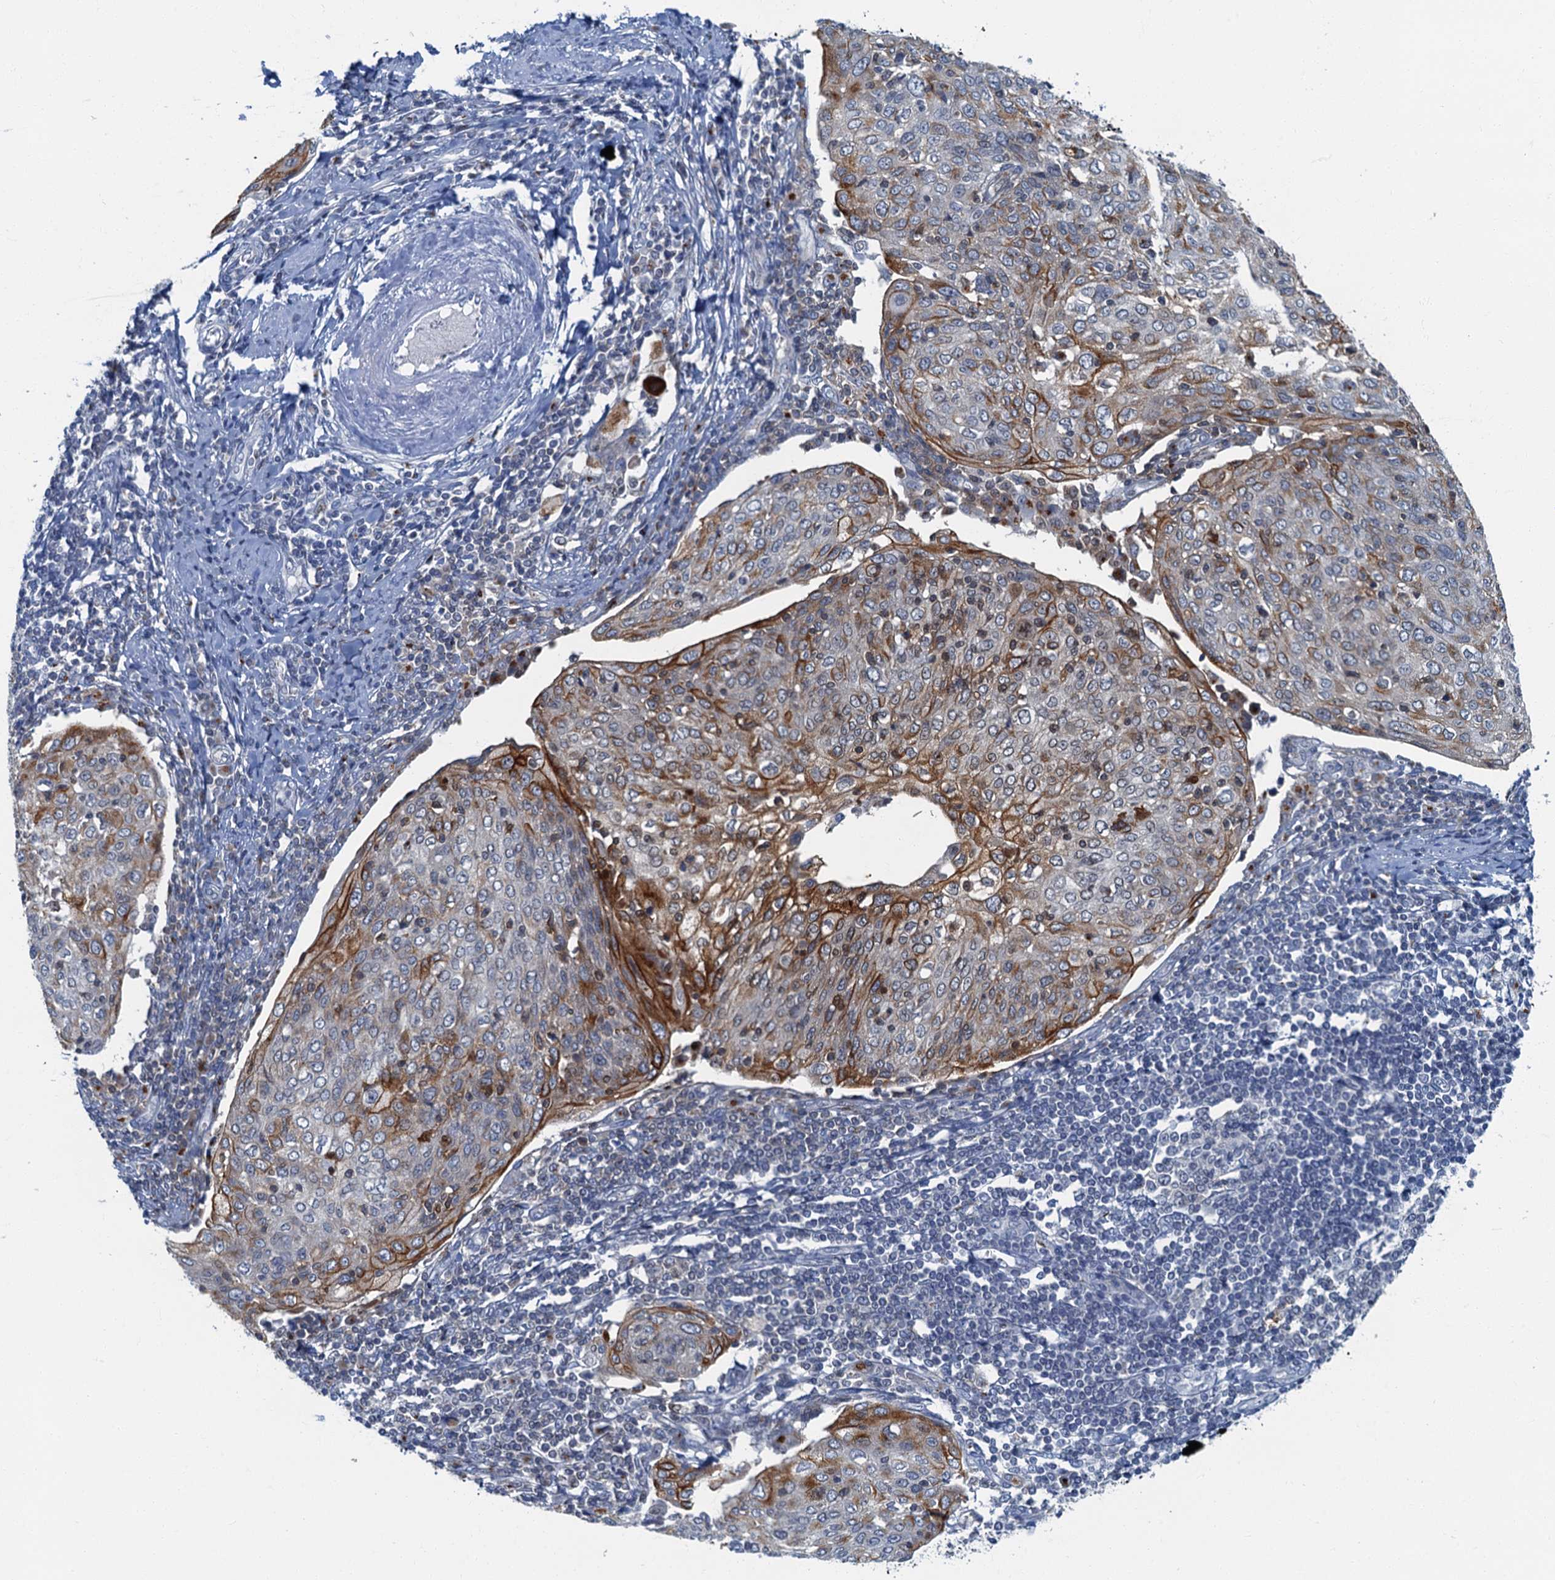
{"staining": {"intensity": "moderate", "quantity": "<25%", "location": "cytoplasmic/membranous"}, "tissue": "cervical cancer", "cell_type": "Tumor cells", "image_type": "cancer", "snomed": [{"axis": "morphology", "description": "Squamous cell carcinoma, NOS"}, {"axis": "topography", "description": "Cervix"}], "caption": "Protein staining exhibits moderate cytoplasmic/membranous staining in approximately <25% of tumor cells in cervical cancer.", "gene": "LYPD3", "patient": {"sex": "female", "age": 67}}